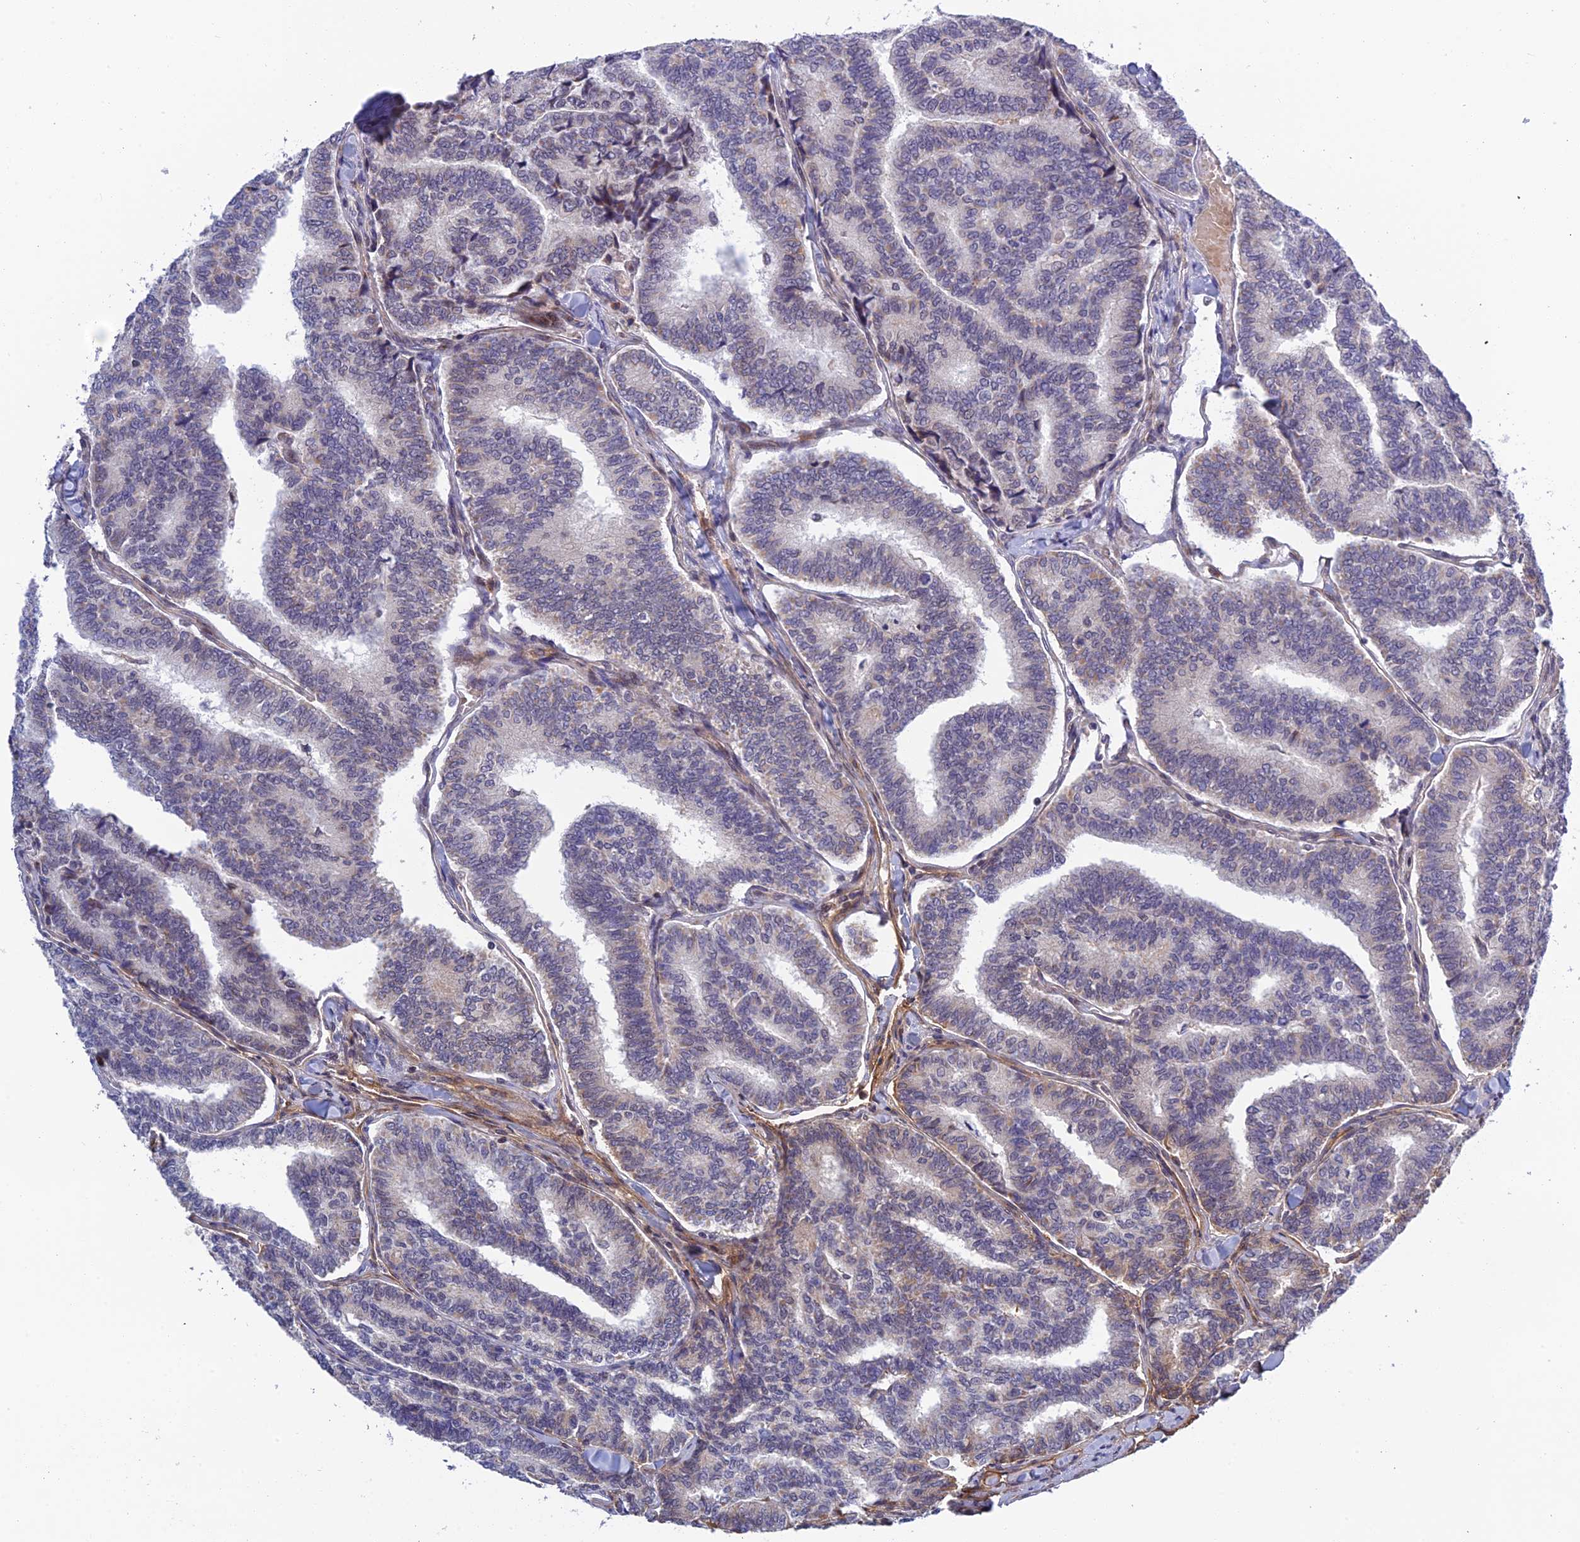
{"staining": {"intensity": "weak", "quantity": "<25%", "location": "nuclear"}, "tissue": "thyroid cancer", "cell_type": "Tumor cells", "image_type": "cancer", "snomed": [{"axis": "morphology", "description": "Papillary adenocarcinoma, NOS"}, {"axis": "topography", "description": "Thyroid gland"}], "caption": "DAB (3,3'-diaminobenzidine) immunohistochemical staining of thyroid cancer shows no significant staining in tumor cells.", "gene": "REXO1", "patient": {"sex": "female", "age": 35}}